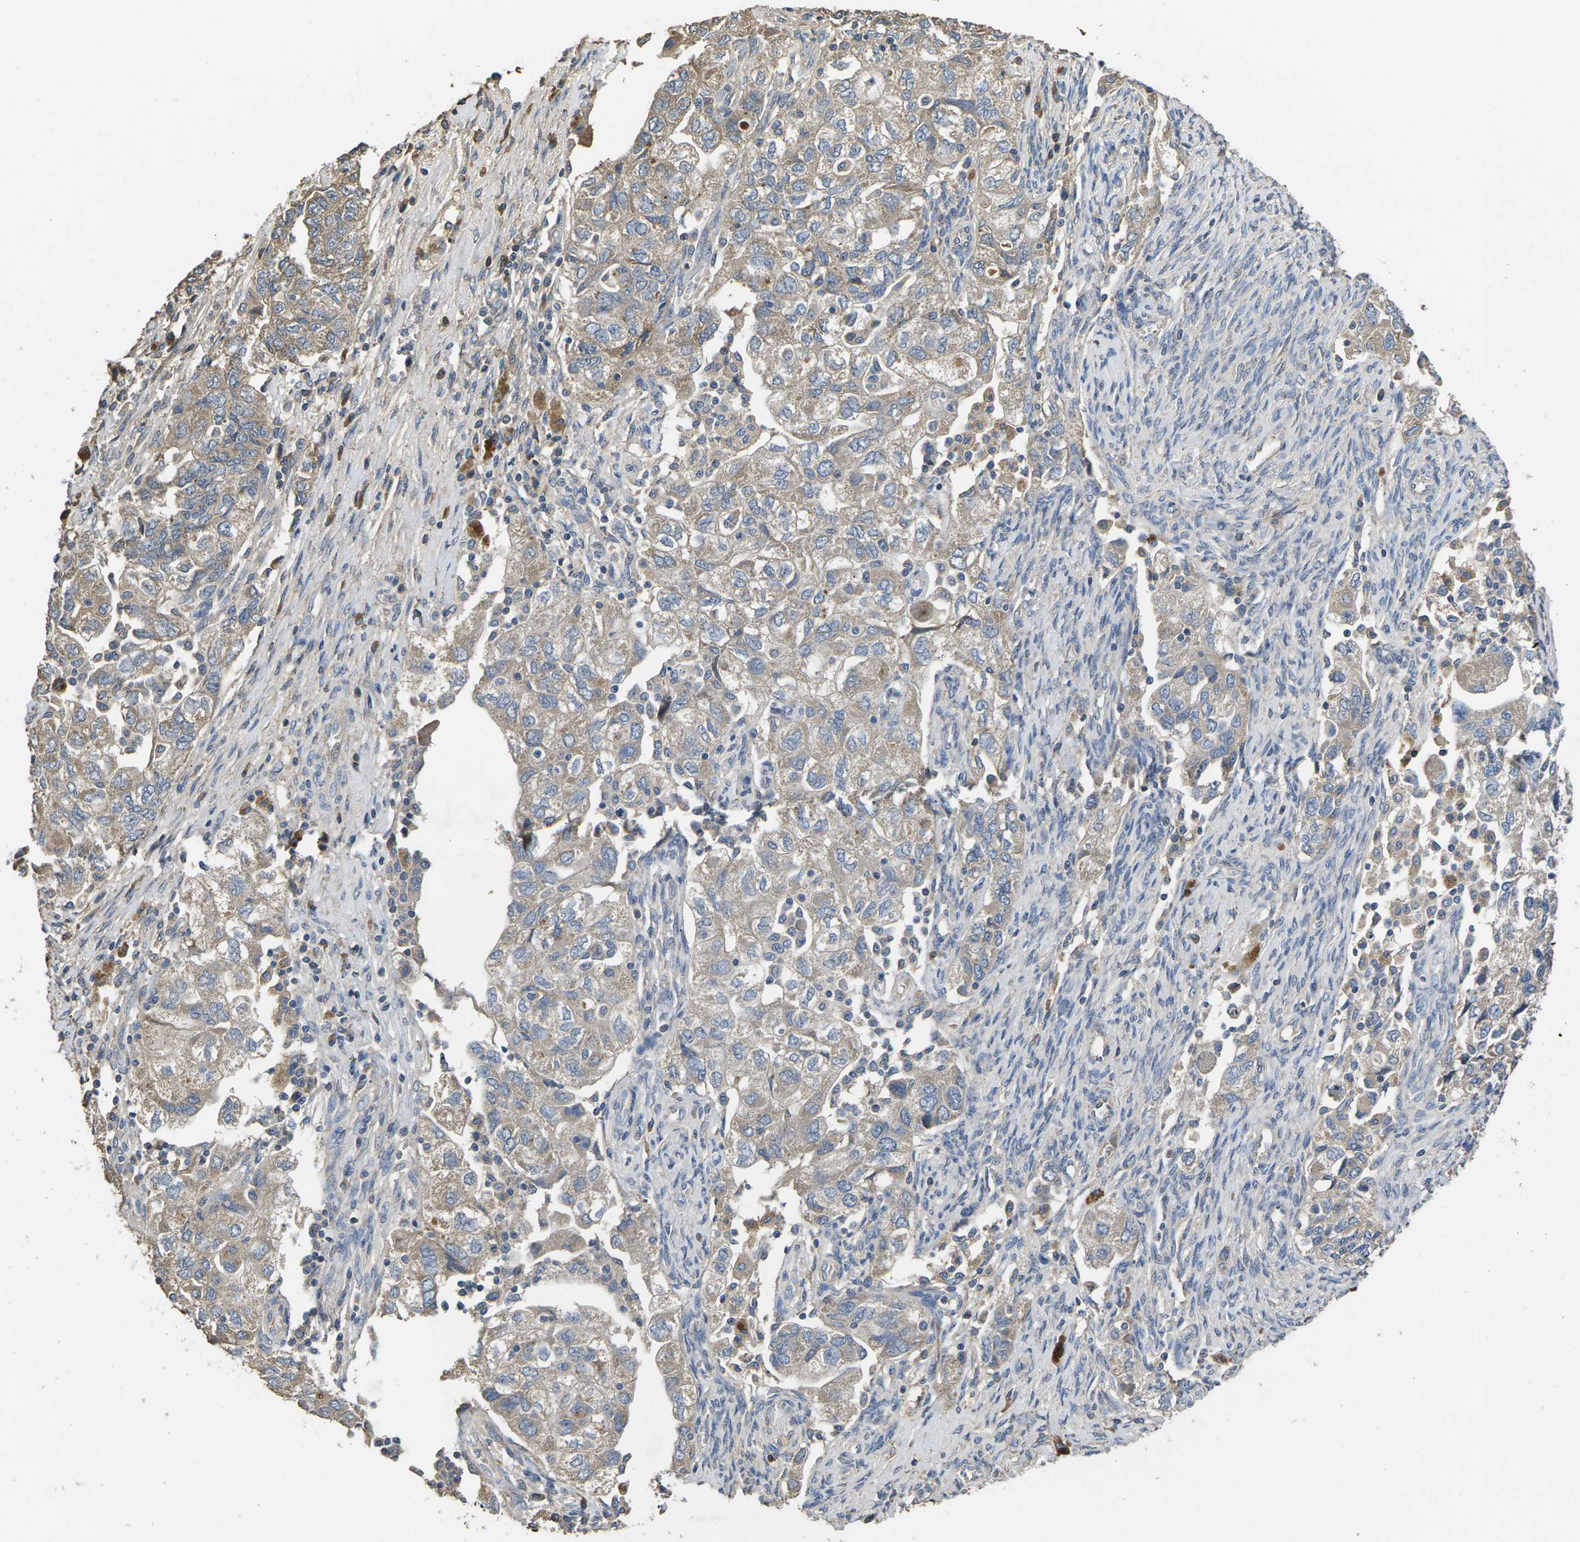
{"staining": {"intensity": "weak", "quantity": "<25%", "location": "cytoplasmic/membranous"}, "tissue": "ovarian cancer", "cell_type": "Tumor cells", "image_type": "cancer", "snomed": [{"axis": "morphology", "description": "Carcinoma, NOS"}, {"axis": "morphology", "description": "Cystadenocarcinoma, serous, NOS"}, {"axis": "topography", "description": "Ovary"}], "caption": "Histopathology image shows no protein staining in tumor cells of ovarian cancer tissue.", "gene": "B4GAT1", "patient": {"sex": "female", "age": 69}}